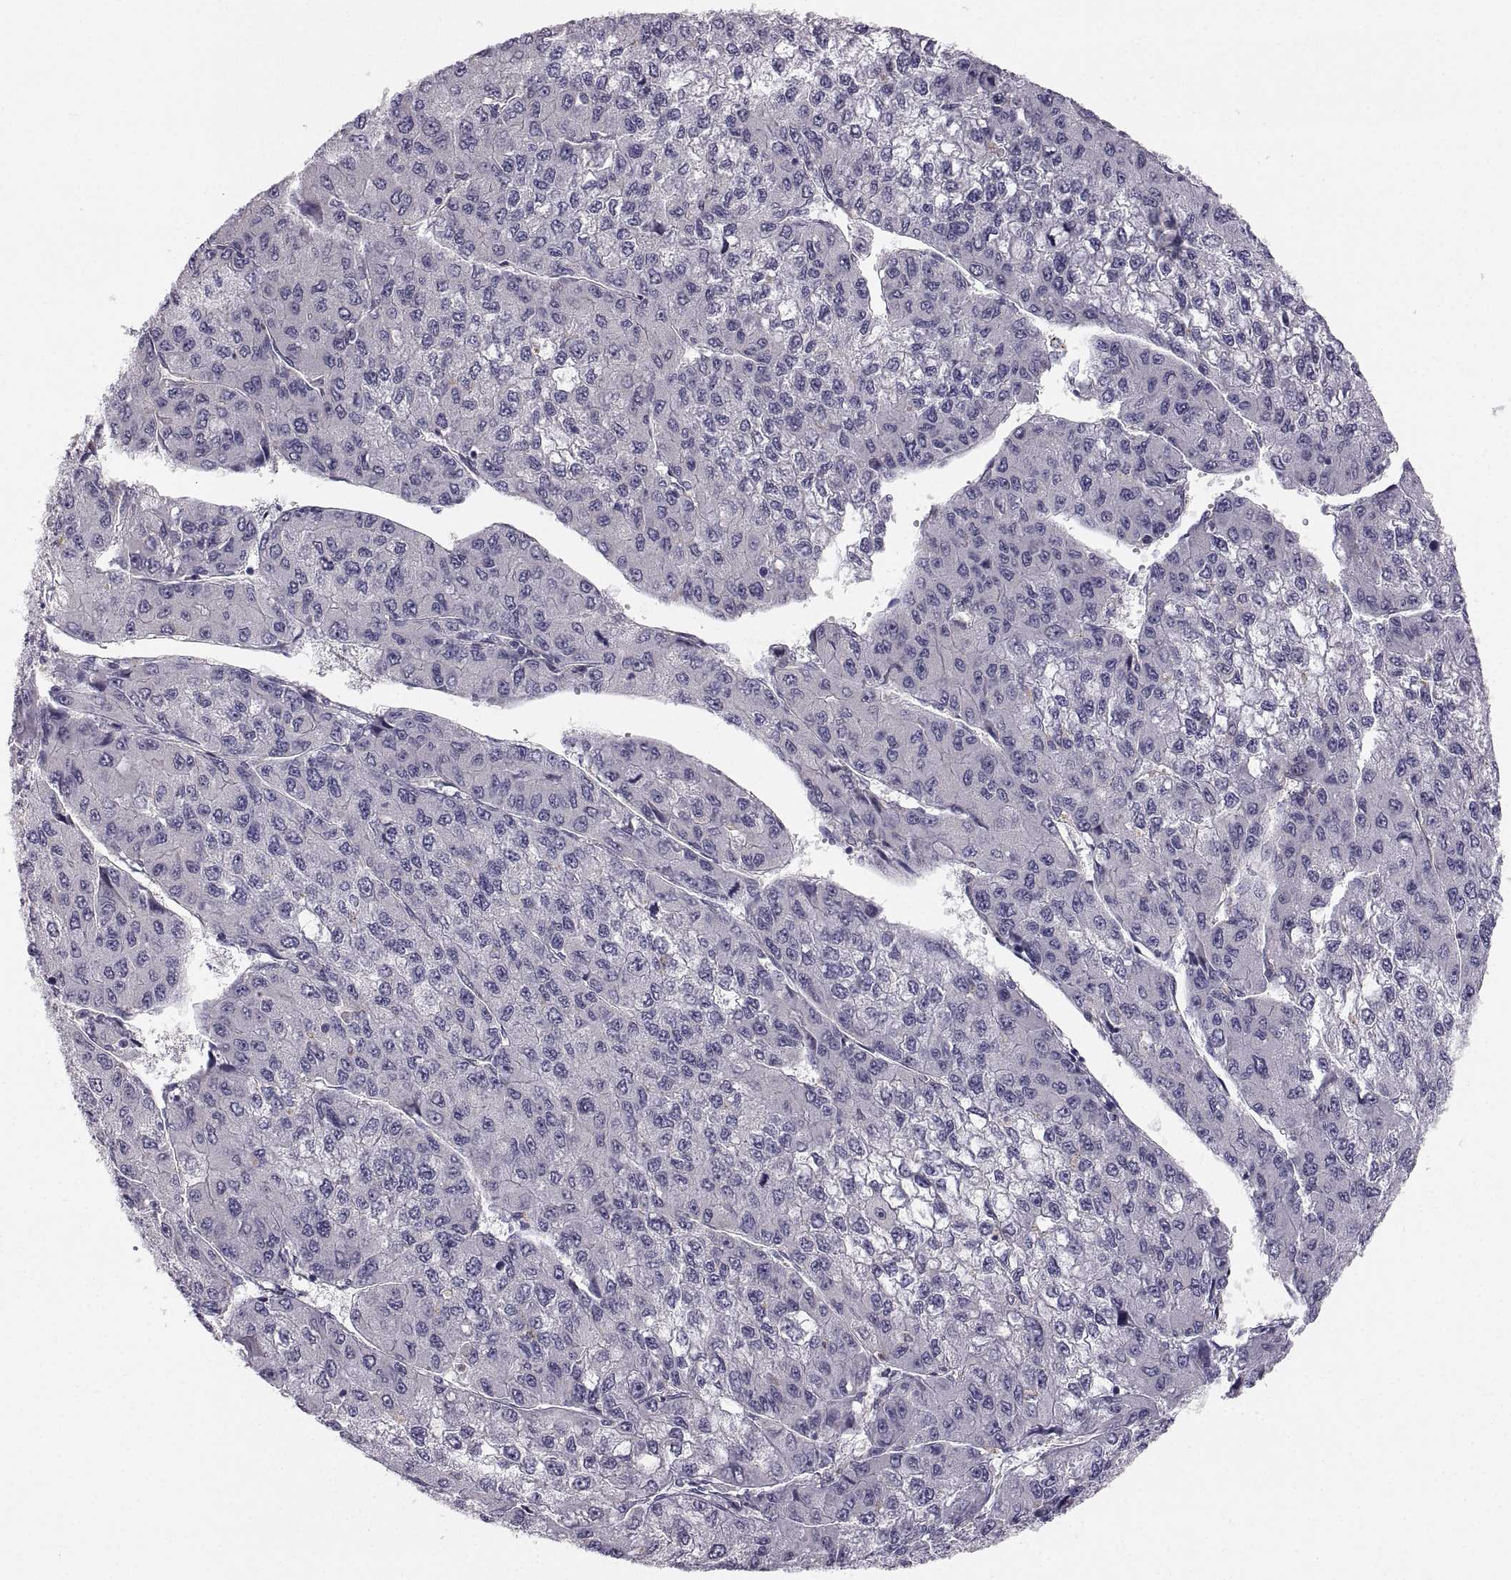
{"staining": {"intensity": "negative", "quantity": "none", "location": "none"}, "tissue": "liver cancer", "cell_type": "Tumor cells", "image_type": "cancer", "snomed": [{"axis": "morphology", "description": "Carcinoma, Hepatocellular, NOS"}, {"axis": "topography", "description": "Liver"}], "caption": "An IHC photomicrograph of hepatocellular carcinoma (liver) is shown. There is no staining in tumor cells of hepatocellular carcinoma (liver).", "gene": "PGM5", "patient": {"sex": "female", "age": 66}}